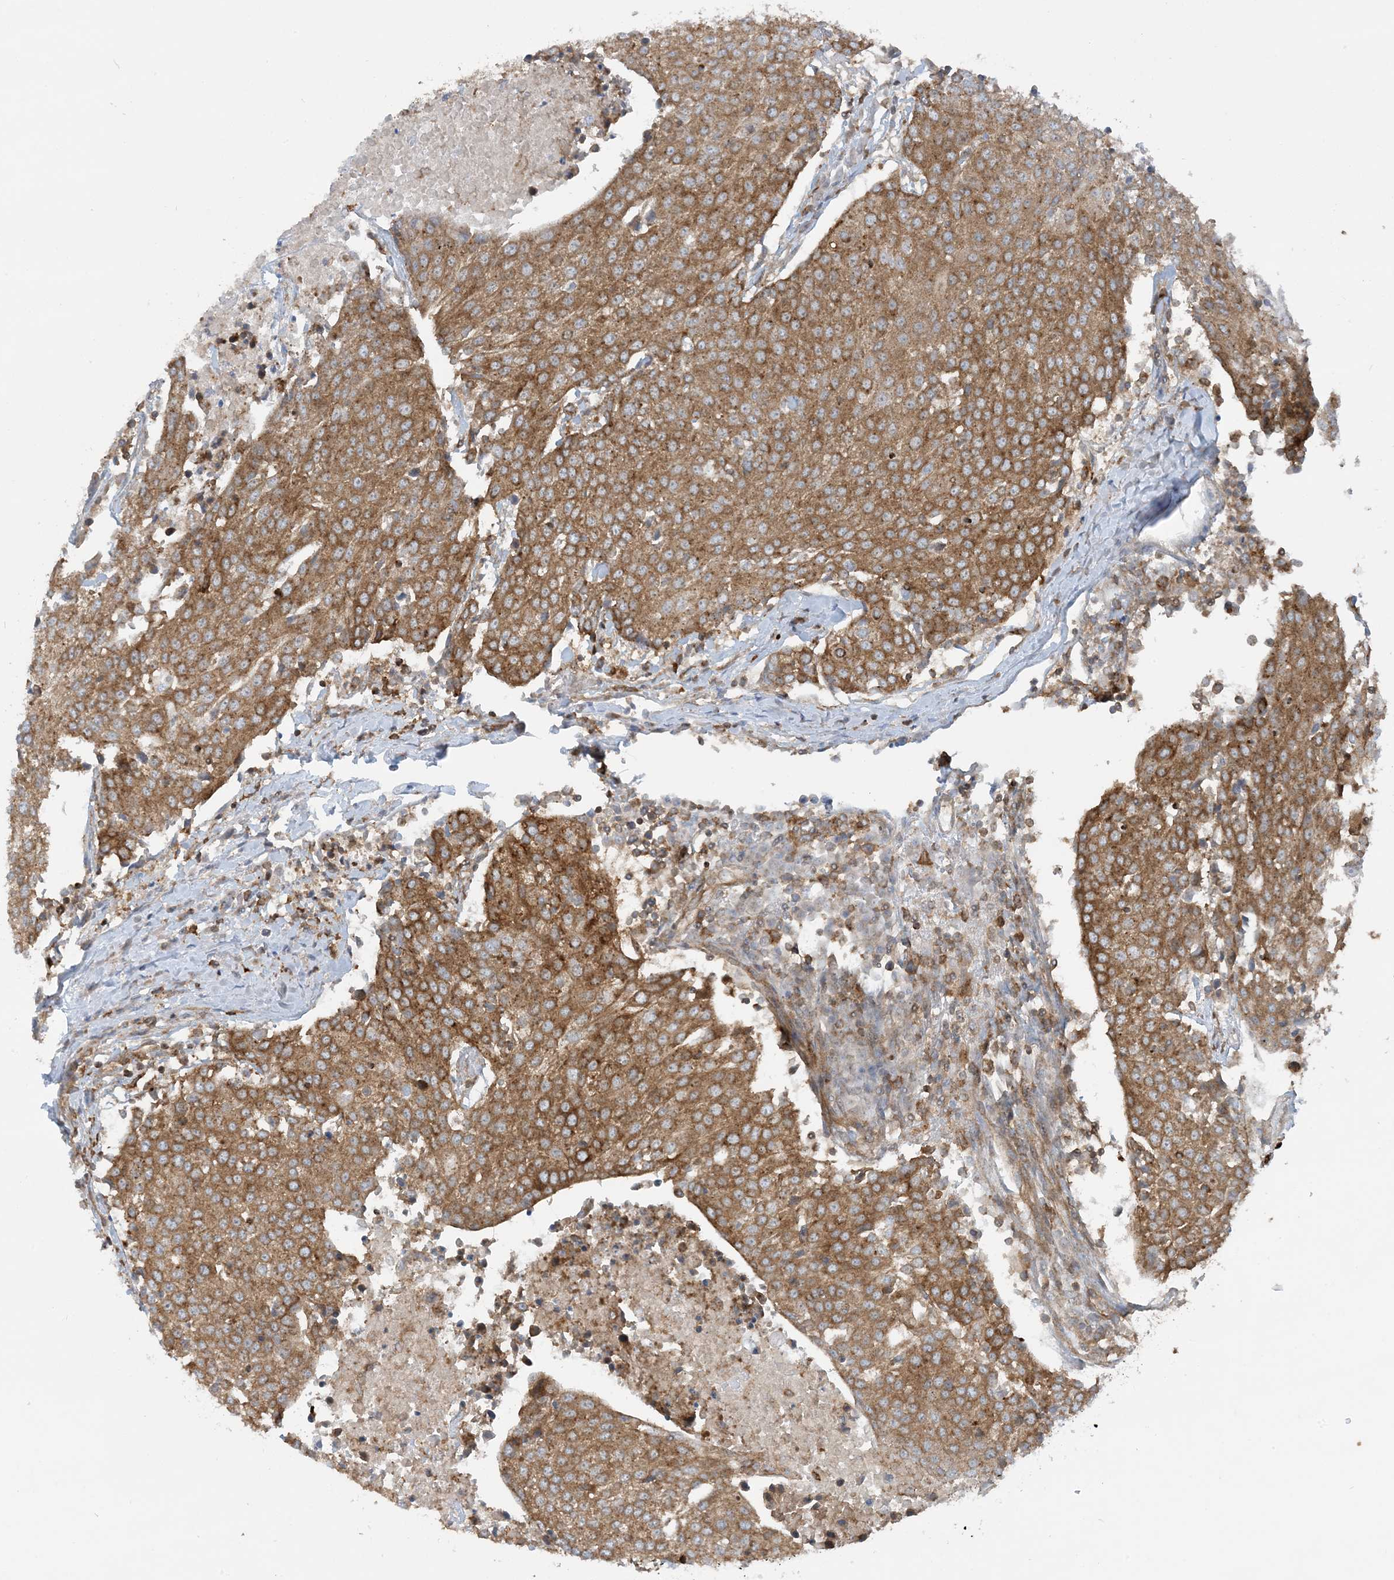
{"staining": {"intensity": "moderate", "quantity": ">75%", "location": "cytoplasmic/membranous"}, "tissue": "urothelial cancer", "cell_type": "Tumor cells", "image_type": "cancer", "snomed": [{"axis": "morphology", "description": "Urothelial carcinoma, High grade"}, {"axis": "topography", "description": "Urinary bladder"}], "caption": "This is an image of immunohistochemistry staining of high-grade urothelial carcinoma, which shows moderate positivity in the cytoplasmic/membranous of tumor cells.", "gene": "STAM2", "patient": {"sex": "female", "age": 85}}